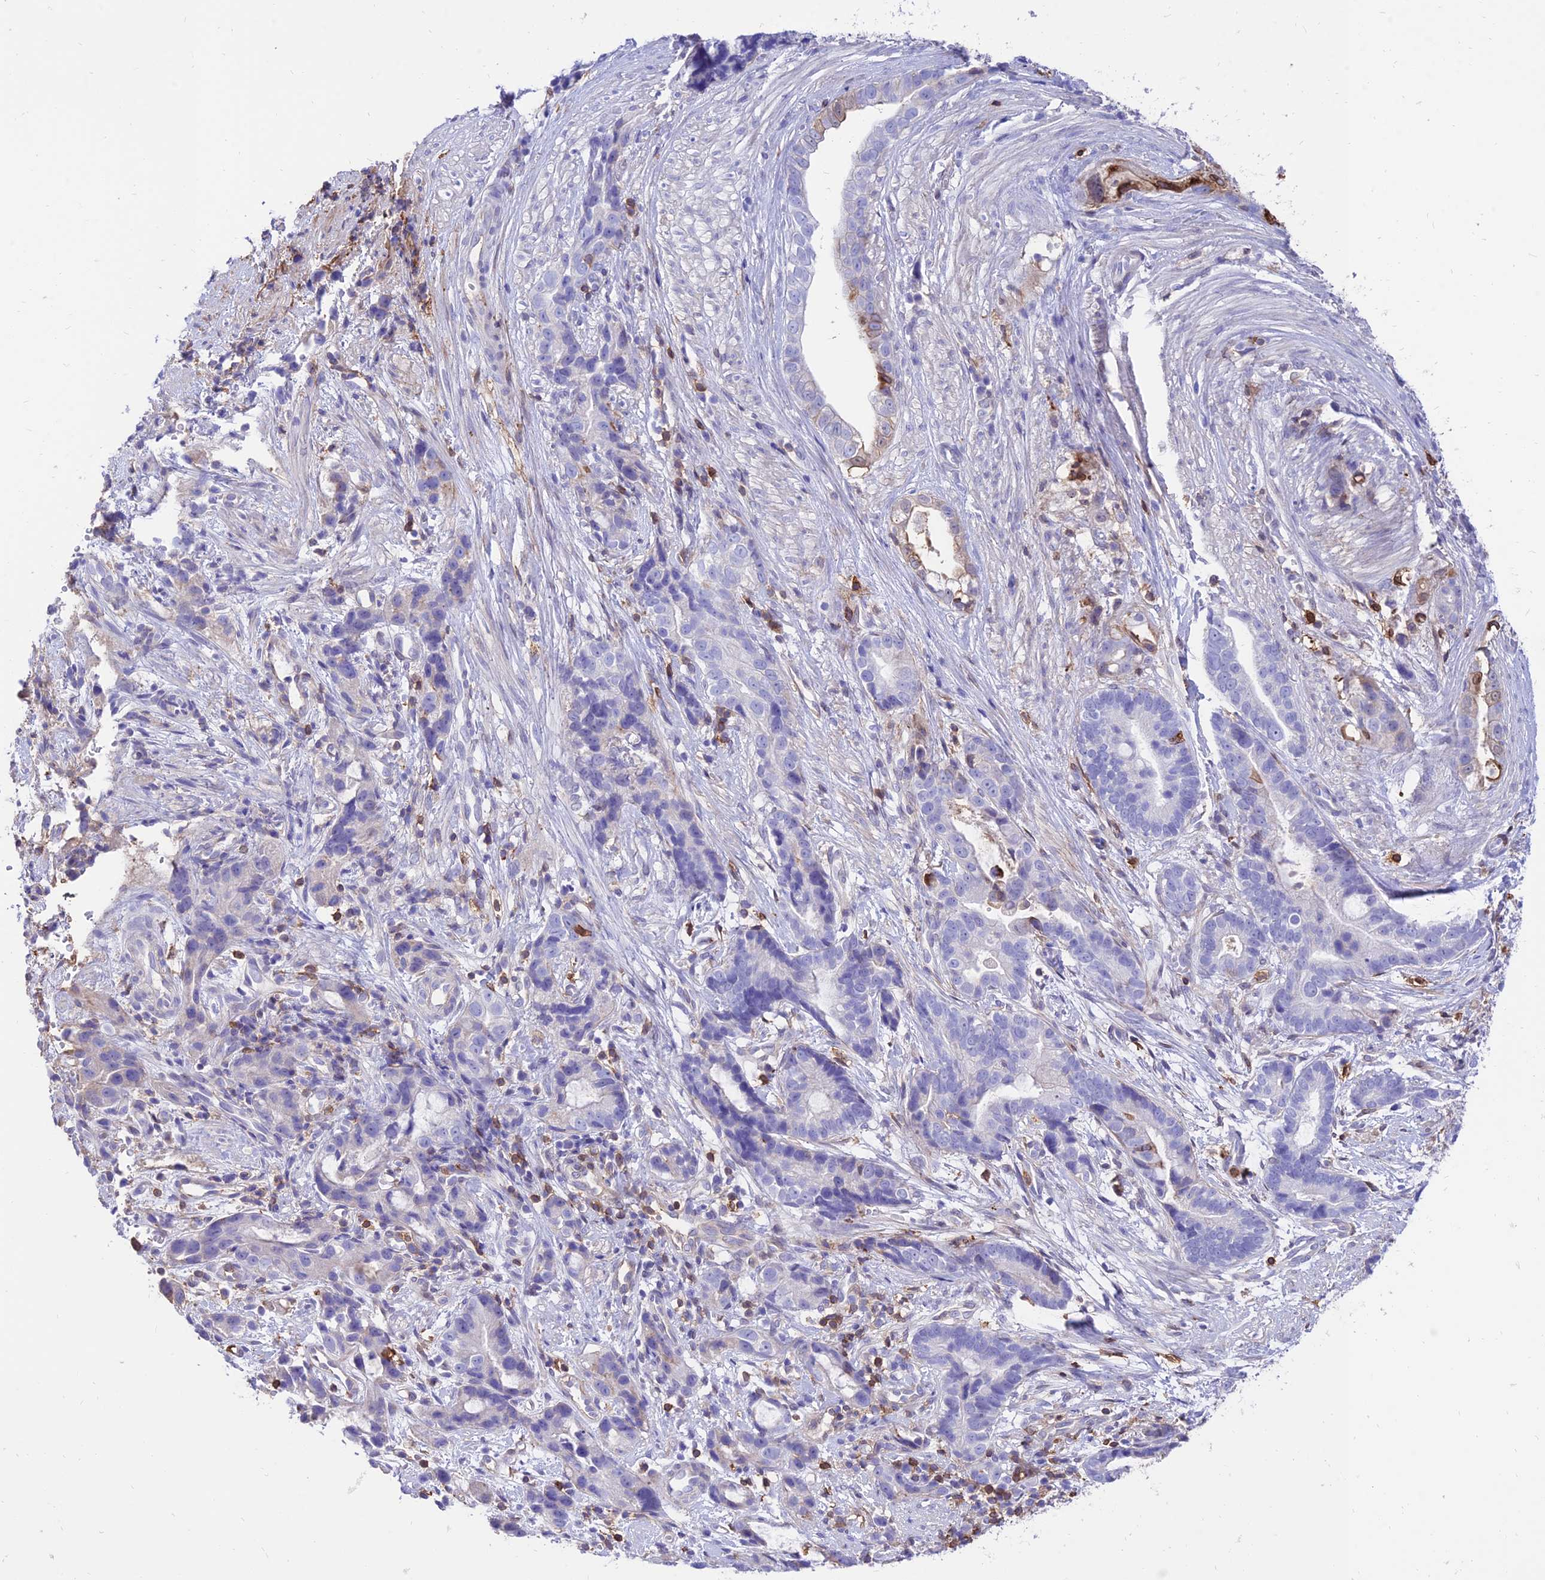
{"staining": {"intensity": "negative", "quantity": "none", "location": "none"}, "tissue": "stomach cancer", "cell_type": "Tumor cells", "image_type": "cancer", "snomed": [{"axis": "morphology", "description": "Adenocarcinoma, NOS"}, {"axis": "topography", "description": "Stomach"}], "caption": "A photomicrograph of stomach cancer stained for a protein displays no brown staining in tumor cells.", "gene": "SREK1IP1", "patient": {"sex": "male", "age": 55}}